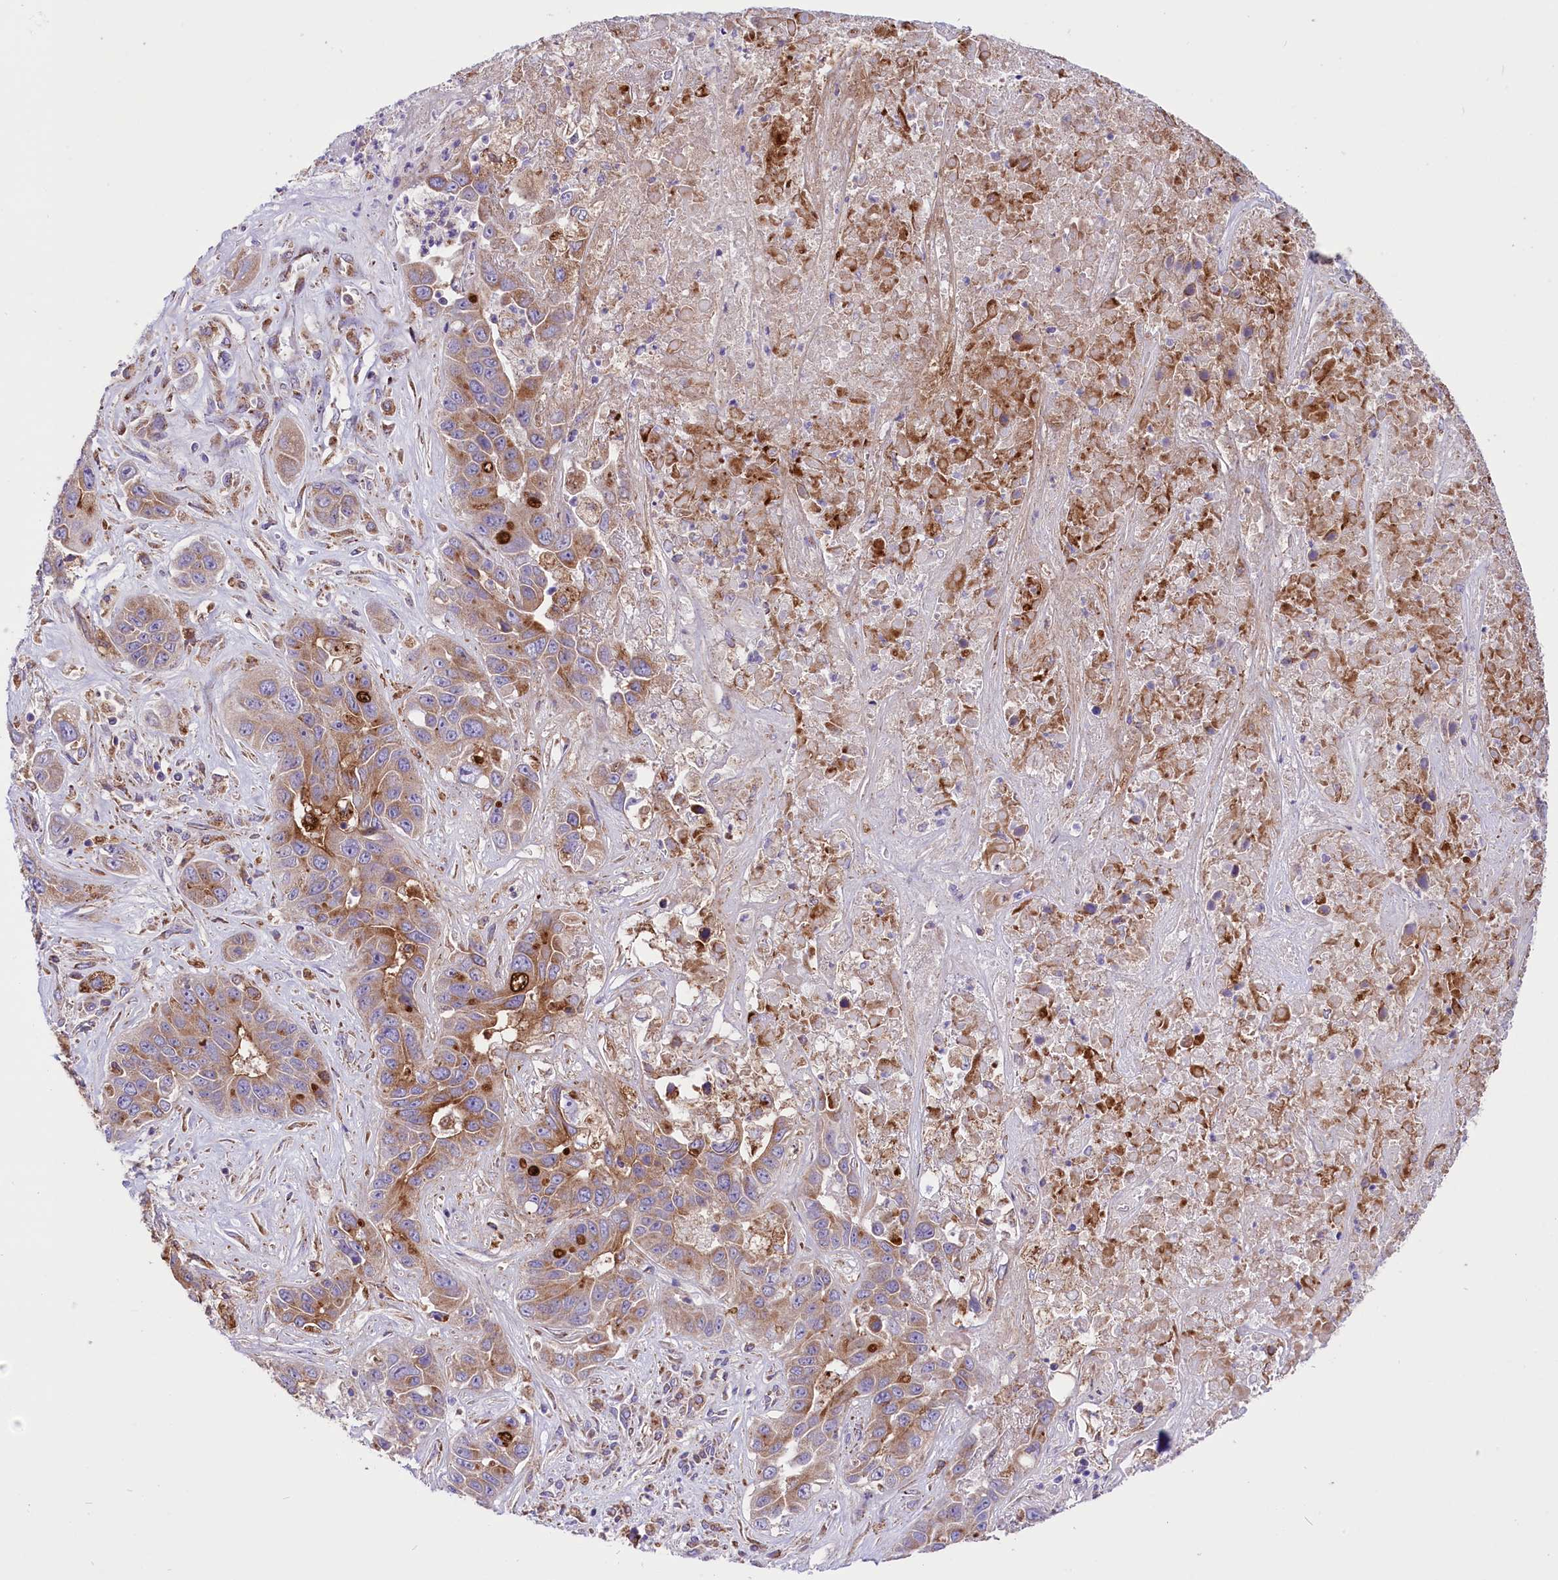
{"staining": {"intensity": "moderate", "quantity": ">75%", "location": "cytoplasmic/membranous"}, "tissue": "liver cancer", "cell_type": "Tumor cells", "image_type": "cancer", "snomed": [{"axis": "morphology", "description": "Cholangiocarcinoma"}, {"axis": "topography", "description": "Liver"}], "caption": "Immunohistochemistry (IHC) micrograph of human liver cholangiocarcinoma stained for a protein (brown), which displays medium levels of moderate cytoplasmic/membranous positivity in about >75% of tumor cells.", "gene": "PTPRU", "patient": {"sex": "female", "age": 52}}